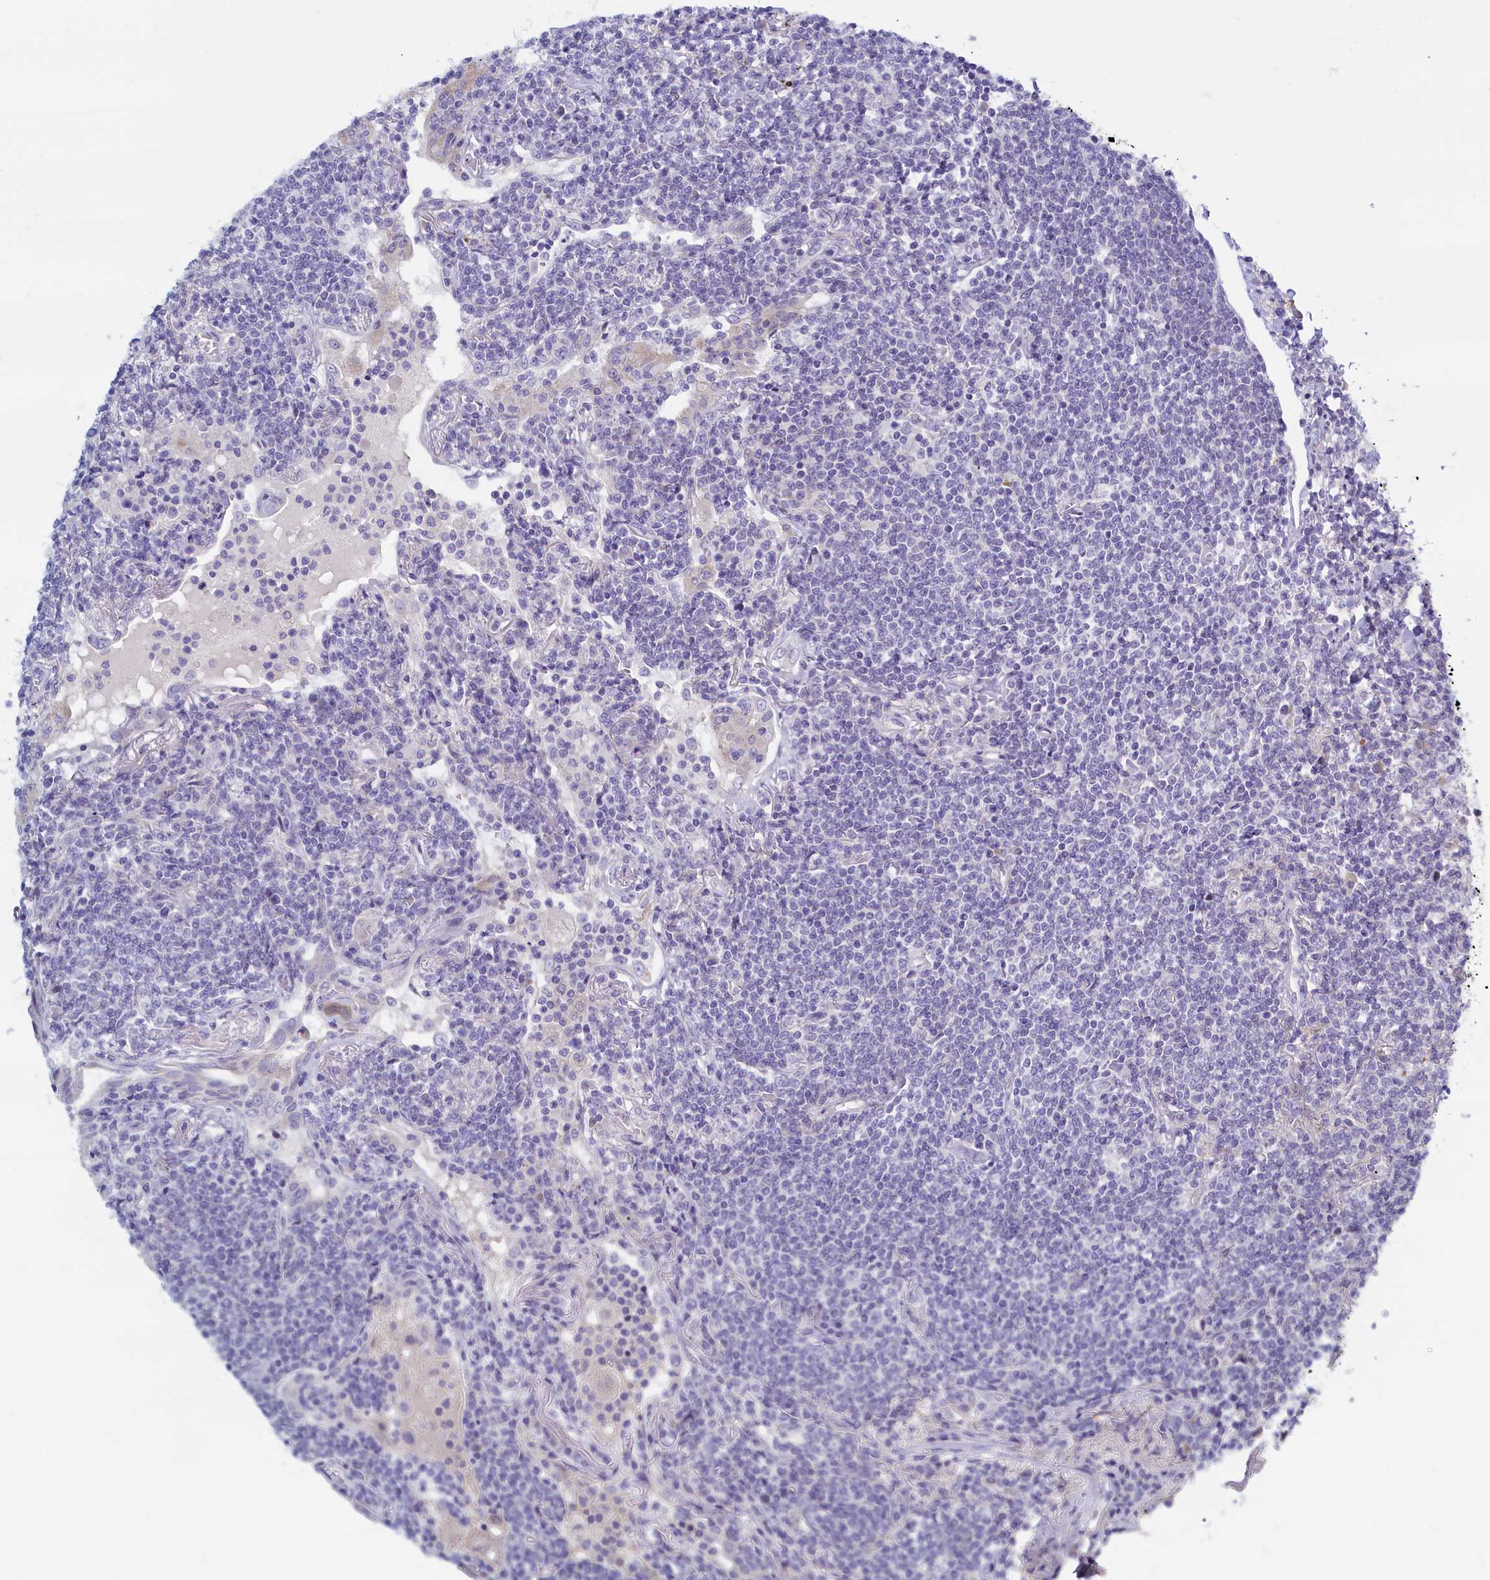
{"staining": {"intensity": "negative", "quantity": "none", "location": "none"}, "tissue": "lymphoma", "cell_type": "Tumor cells", "image_type": "cancer", "snomed": [{"axis": "morphology", "description": "Malignant lymphoma, non-Hodgkin's type, Low grade"}, {"axis": "topography", "description": "Lung"}], "caption": "Immunohistochemistry of low-grade malignant lymphoma, non-Hodgkin's type demonstrates no expression in tumor cells.", "gene": "MAP1LC3A", "patient": {"sex": "female", "age": 71}}